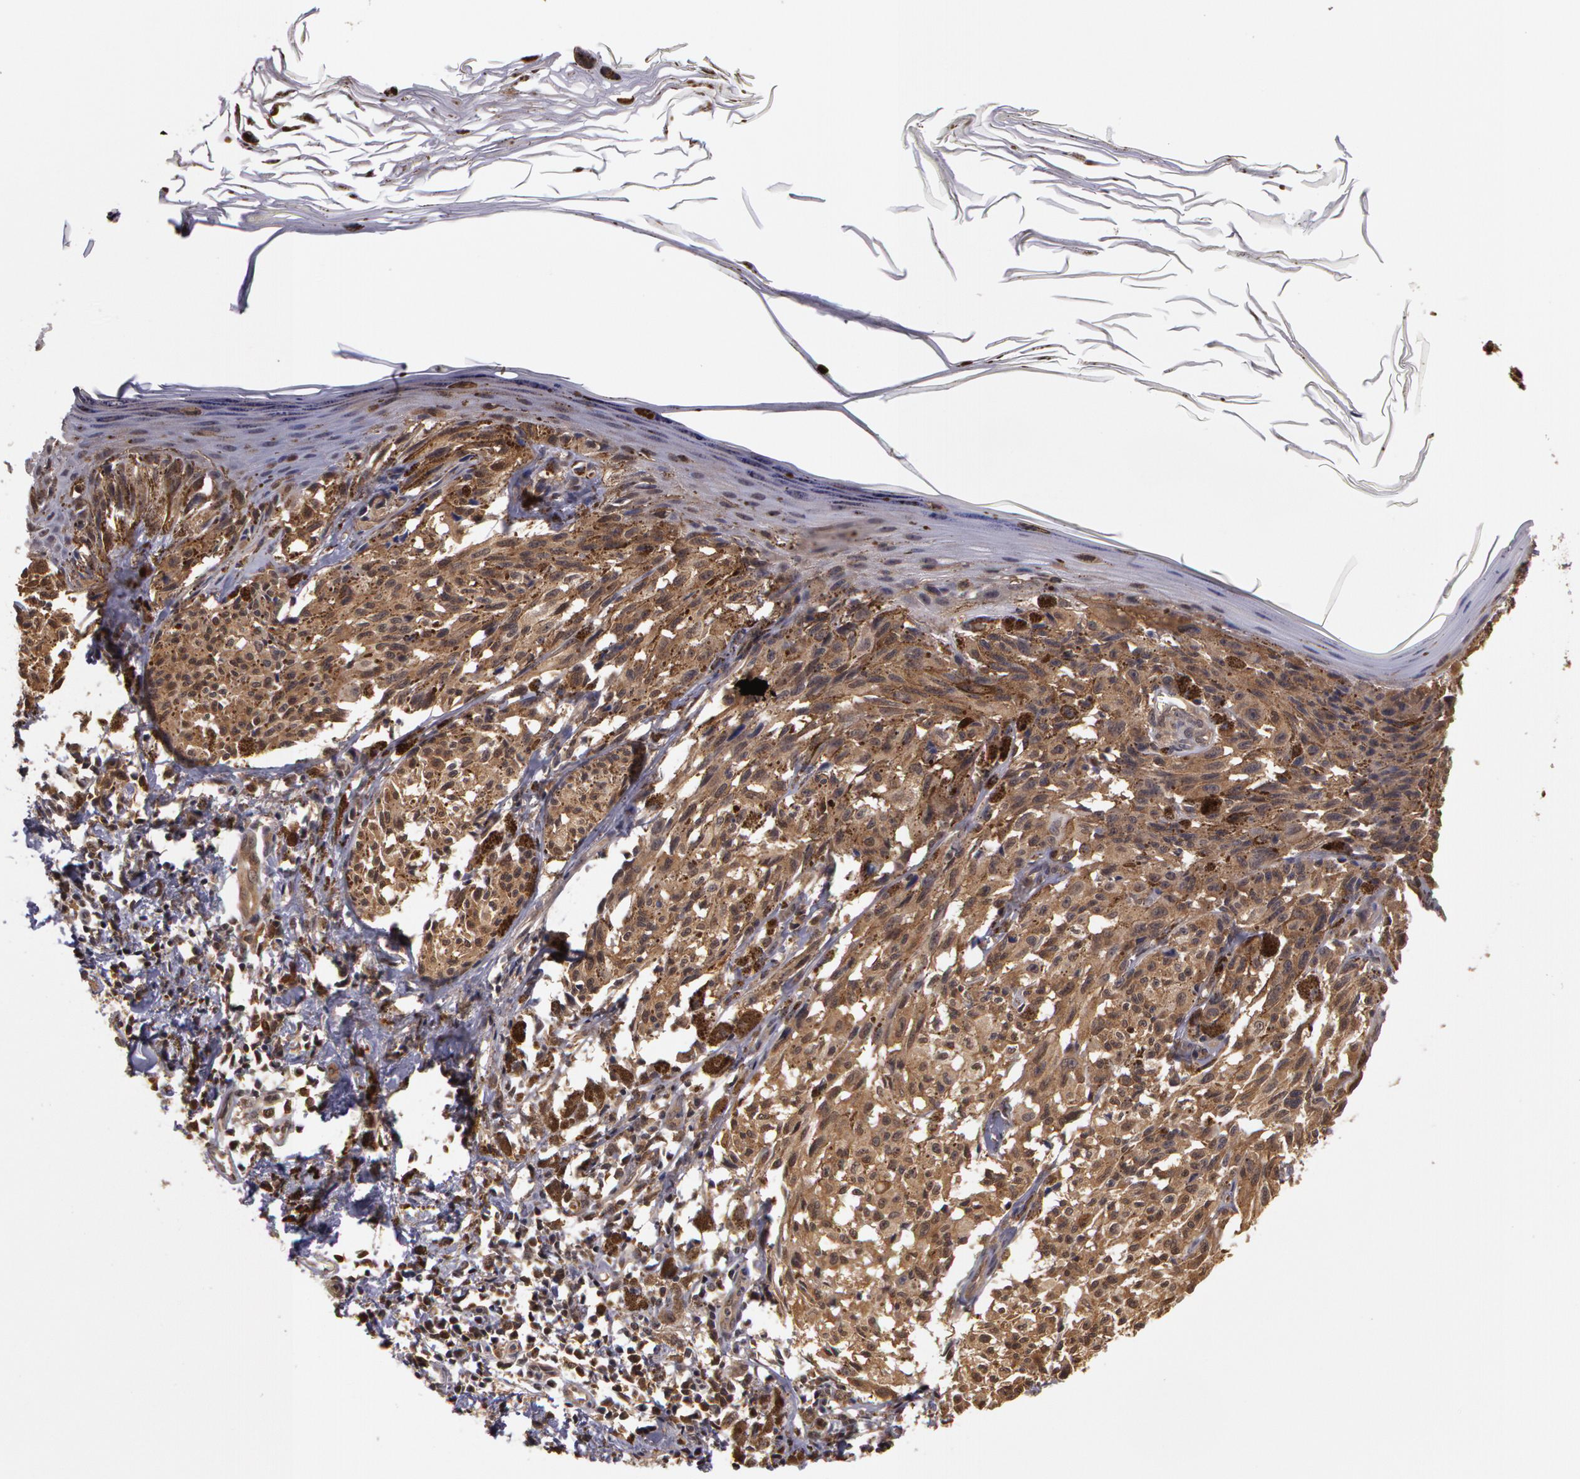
{"staining": {"intensity": "weak", "quantity": ">75%", "location": "cytoplasmic/membranous"}, "tissue": "melanoma", "cell_type": "Tumor cells", "image_type": "cancer", "snomed": [{"axis": "morphology", "description": "Malignant melanoma, NOS"}, {"axis": "topography", "description": "Skin"}], "caption": "This is a photomicrograph of immunohistochemistry staining of malignant melanoma, which shows weak staining in the cytoplasmic/membranous of tumor cells.", "gene": "AHSA1", "patient": {"sex": "female", "age": 72}}